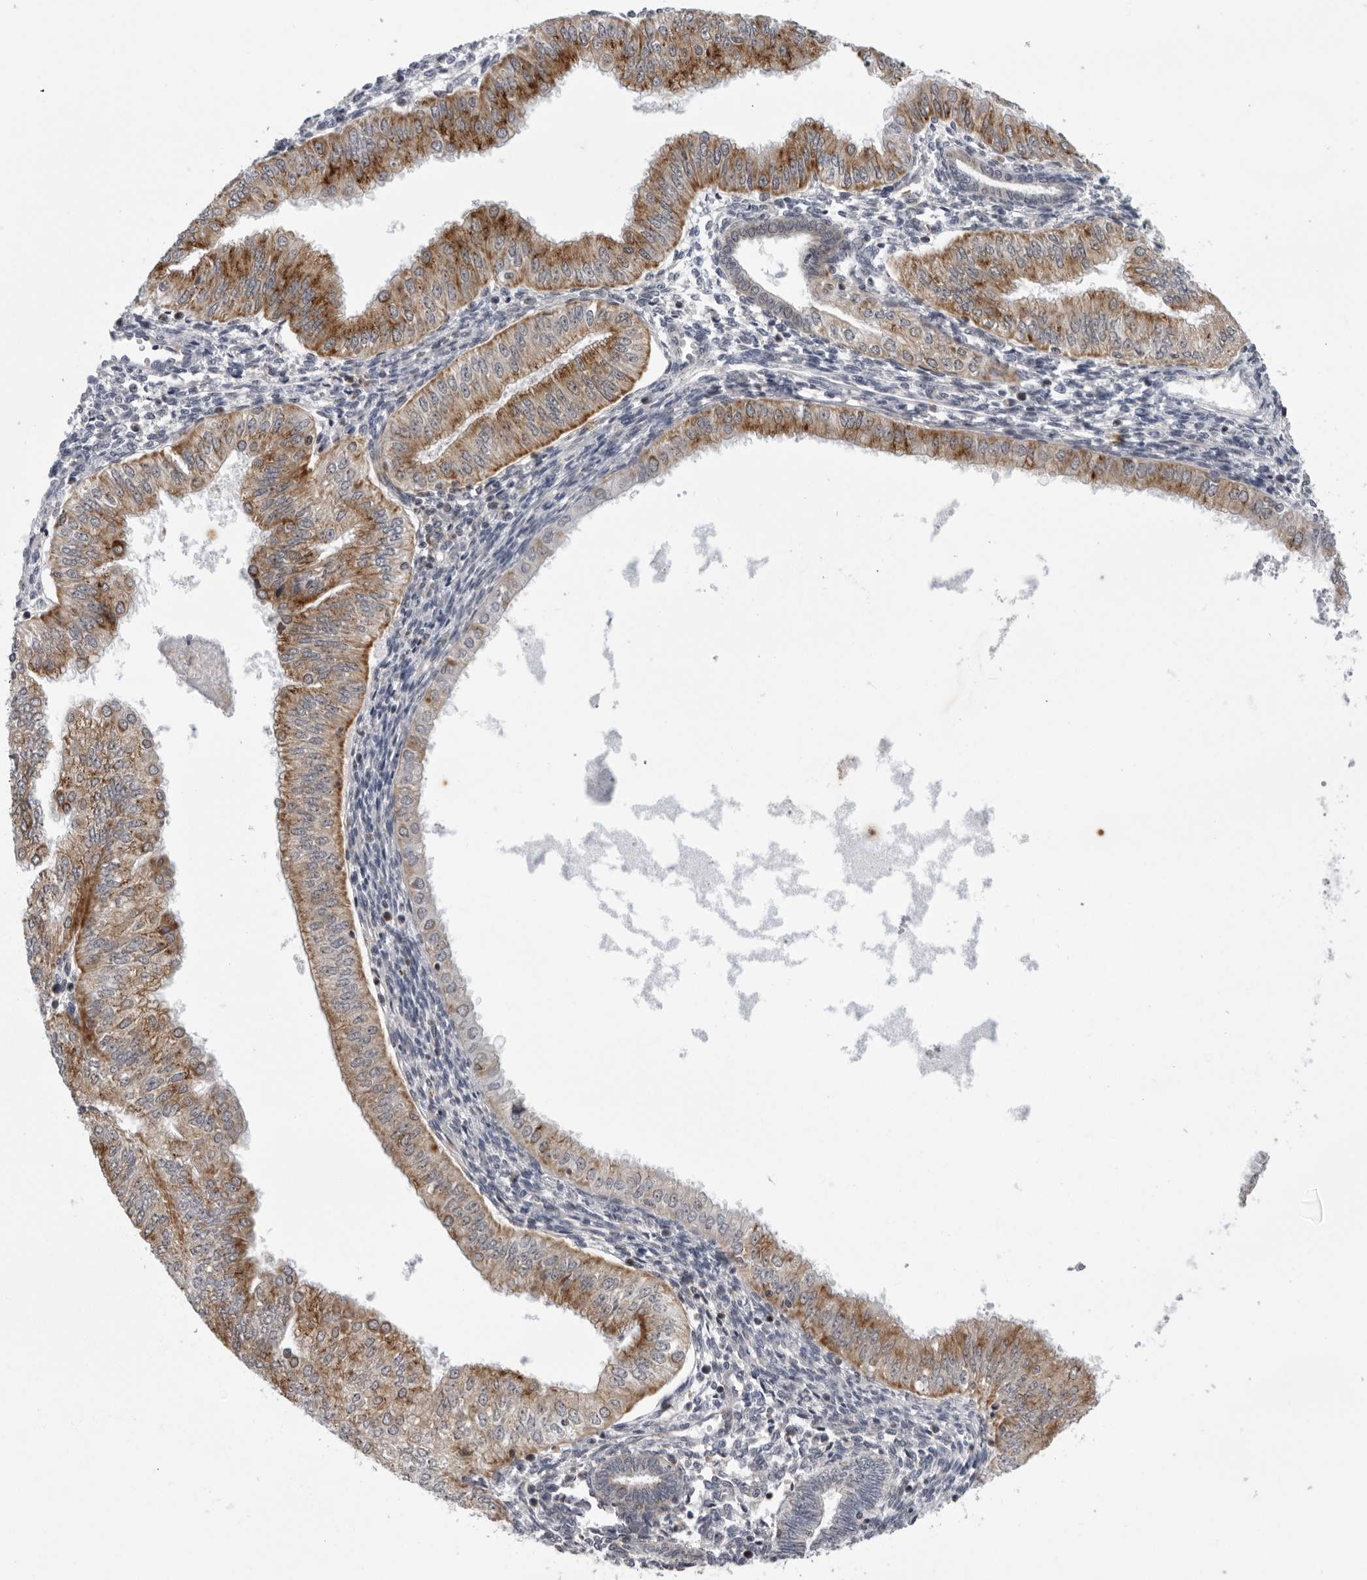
{"staining": {"intensity": "moderate", "quantity": ">75%", "location": "cytoplasmic/membranous"}, "tissue": "endometrial cancer", "cell_type": "Tumor cells", "image_type": "cancer", "snomed": [{"axis": "morphology", "description": "Normal tissue, NOS"}, {"axis": "morphology", "description": "Adenocarcinoma, NOS"}, {"axis": "topography", "description": "Endometrium"}], "caption": "DAB (3,3'-diaminobenzidine) immunohistochemical staining of human endometrial cancer demonstrates moderate cytoplasmic/membranous protein expression in about >75% of tumor cells.", "gene": "CPT2", "patient": {"sex": "female", "age": 53}}